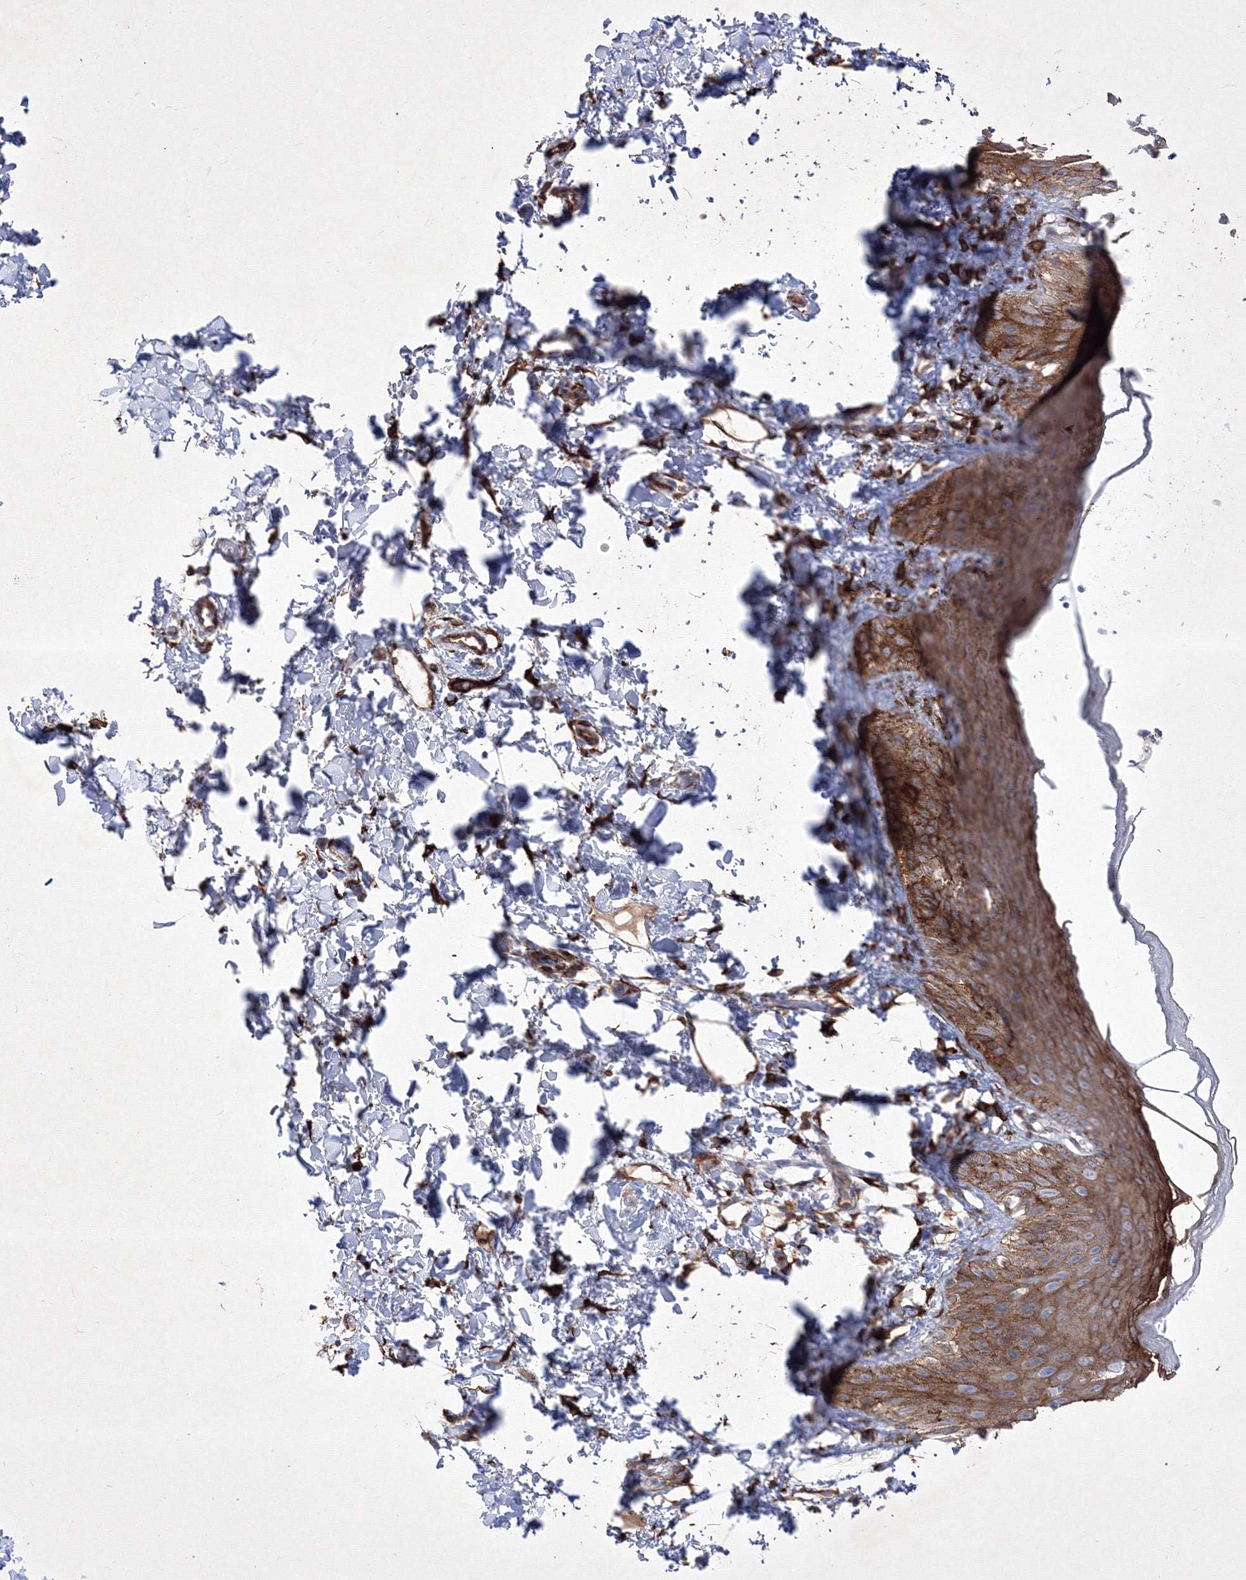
{"staining": {"intensity": "strong", "quantity": ">75%", "location": "cytoplasmic/membranous"}, "tissue": "skin", "cell_type": "Epidermal cells", "image_type": "normal", "snomed": [{"axis": "morphology", "description": "Normal tissue, NOS"}, {"axis": "topography", "description": "Anal"}], "caption": "Epidermal cells show high levels of strong cytoplasmic/membranous staining in approximately >75% of cells in unremarkable skin.", "gene": "TMEM139", "patient": {"sex": "male", "age": 44}}